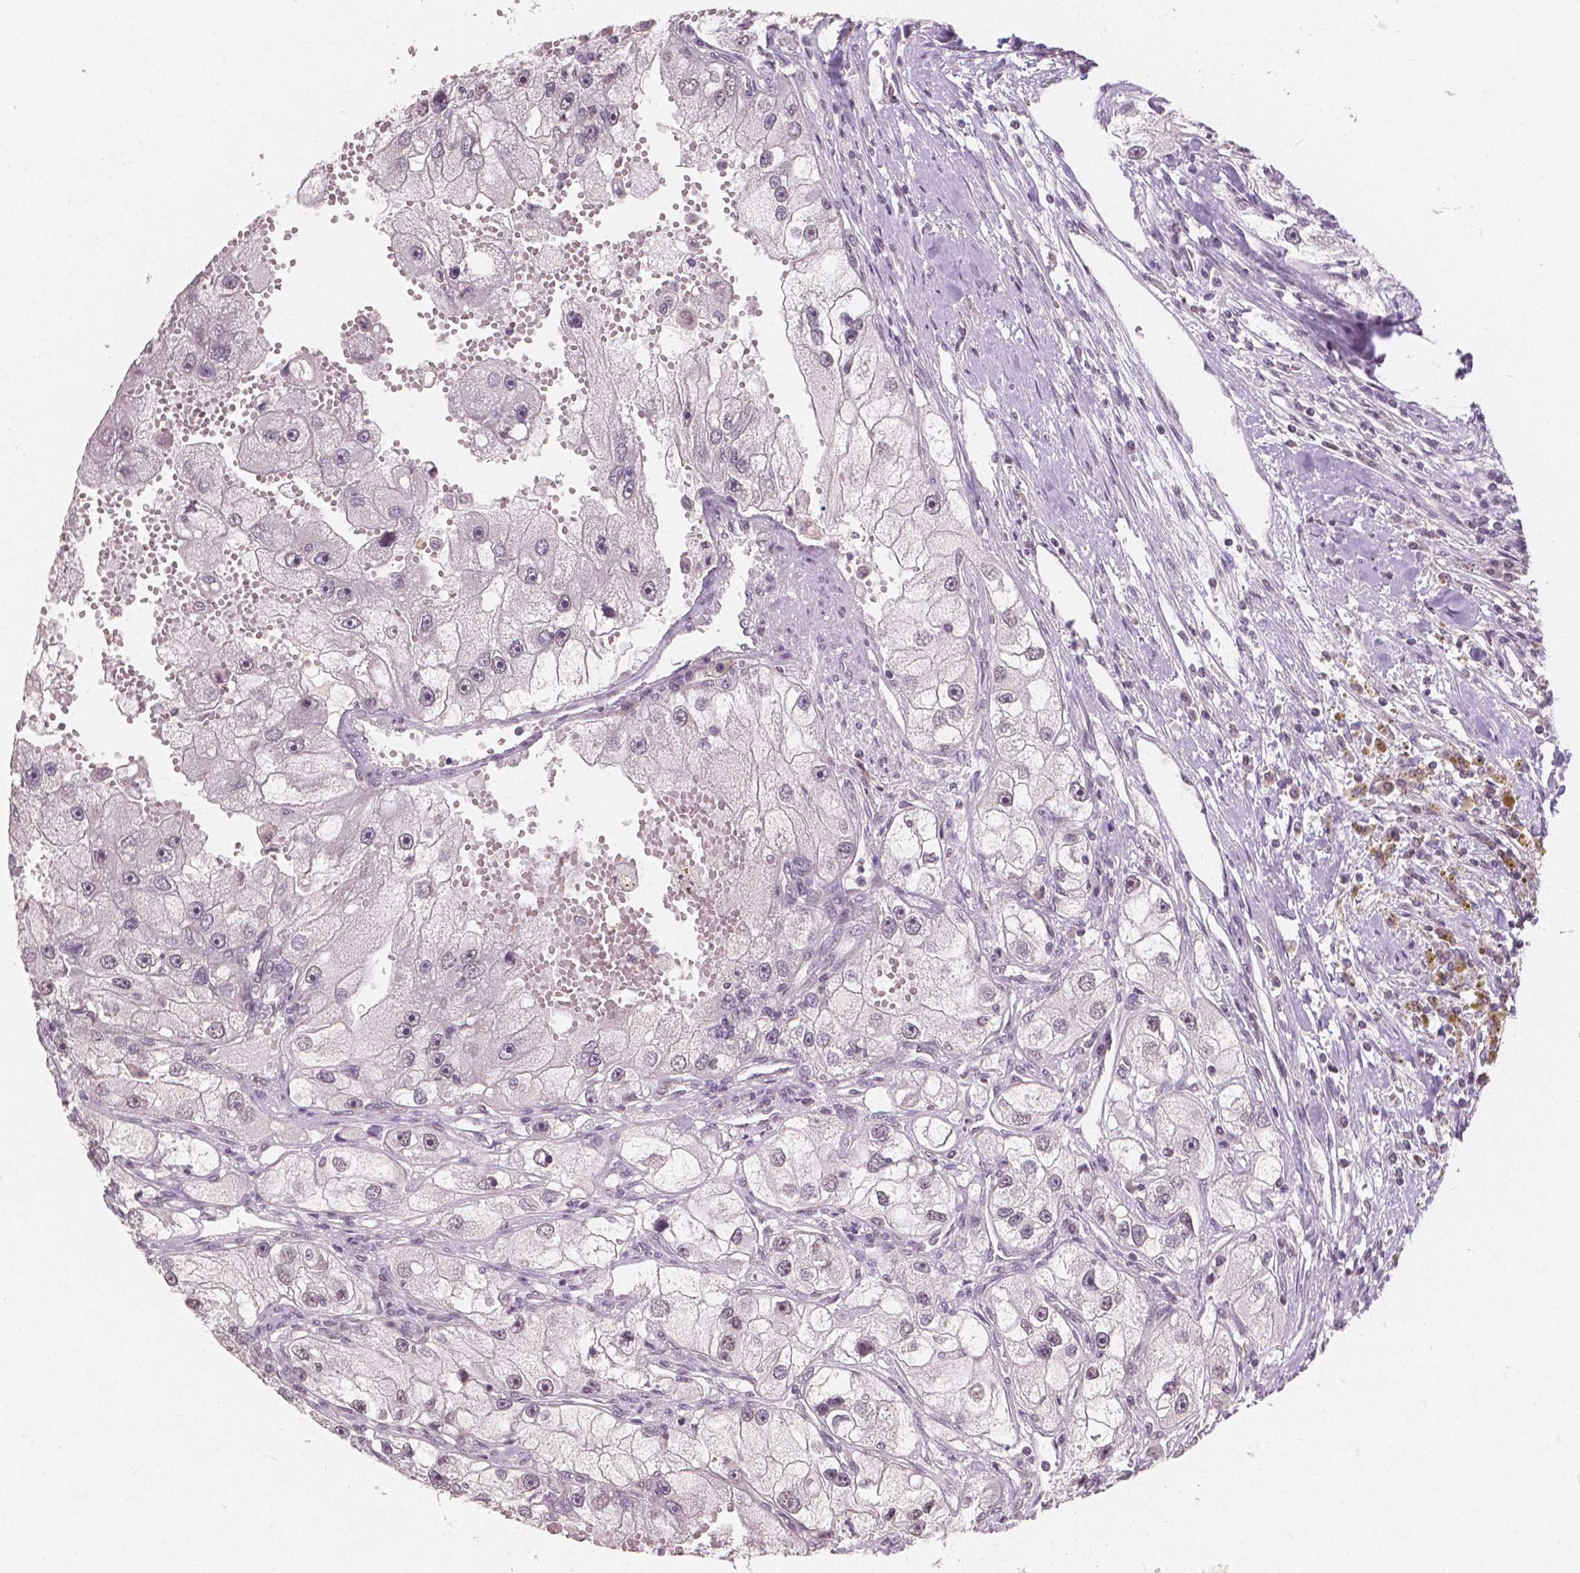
{"staining": {"intensity": "negative", "quantity": "none", "location": "none"}, "tissue": "renal cancer", "cell_type": "Tumor cells", "image_type": "cancer", "snomed": [{"axis": "morphology", "description": "Adenocarcinoma, NOS"}, {"axis": "topography", "description": "Kidney"}], "caption": "IHC image of human renal cancer (adenocarcinoma) stained for a protein (brown), which exhibits no positivity in tumor cells.", "gene": "NOLC1", "patient": {"sex": "male", "age": 63}}